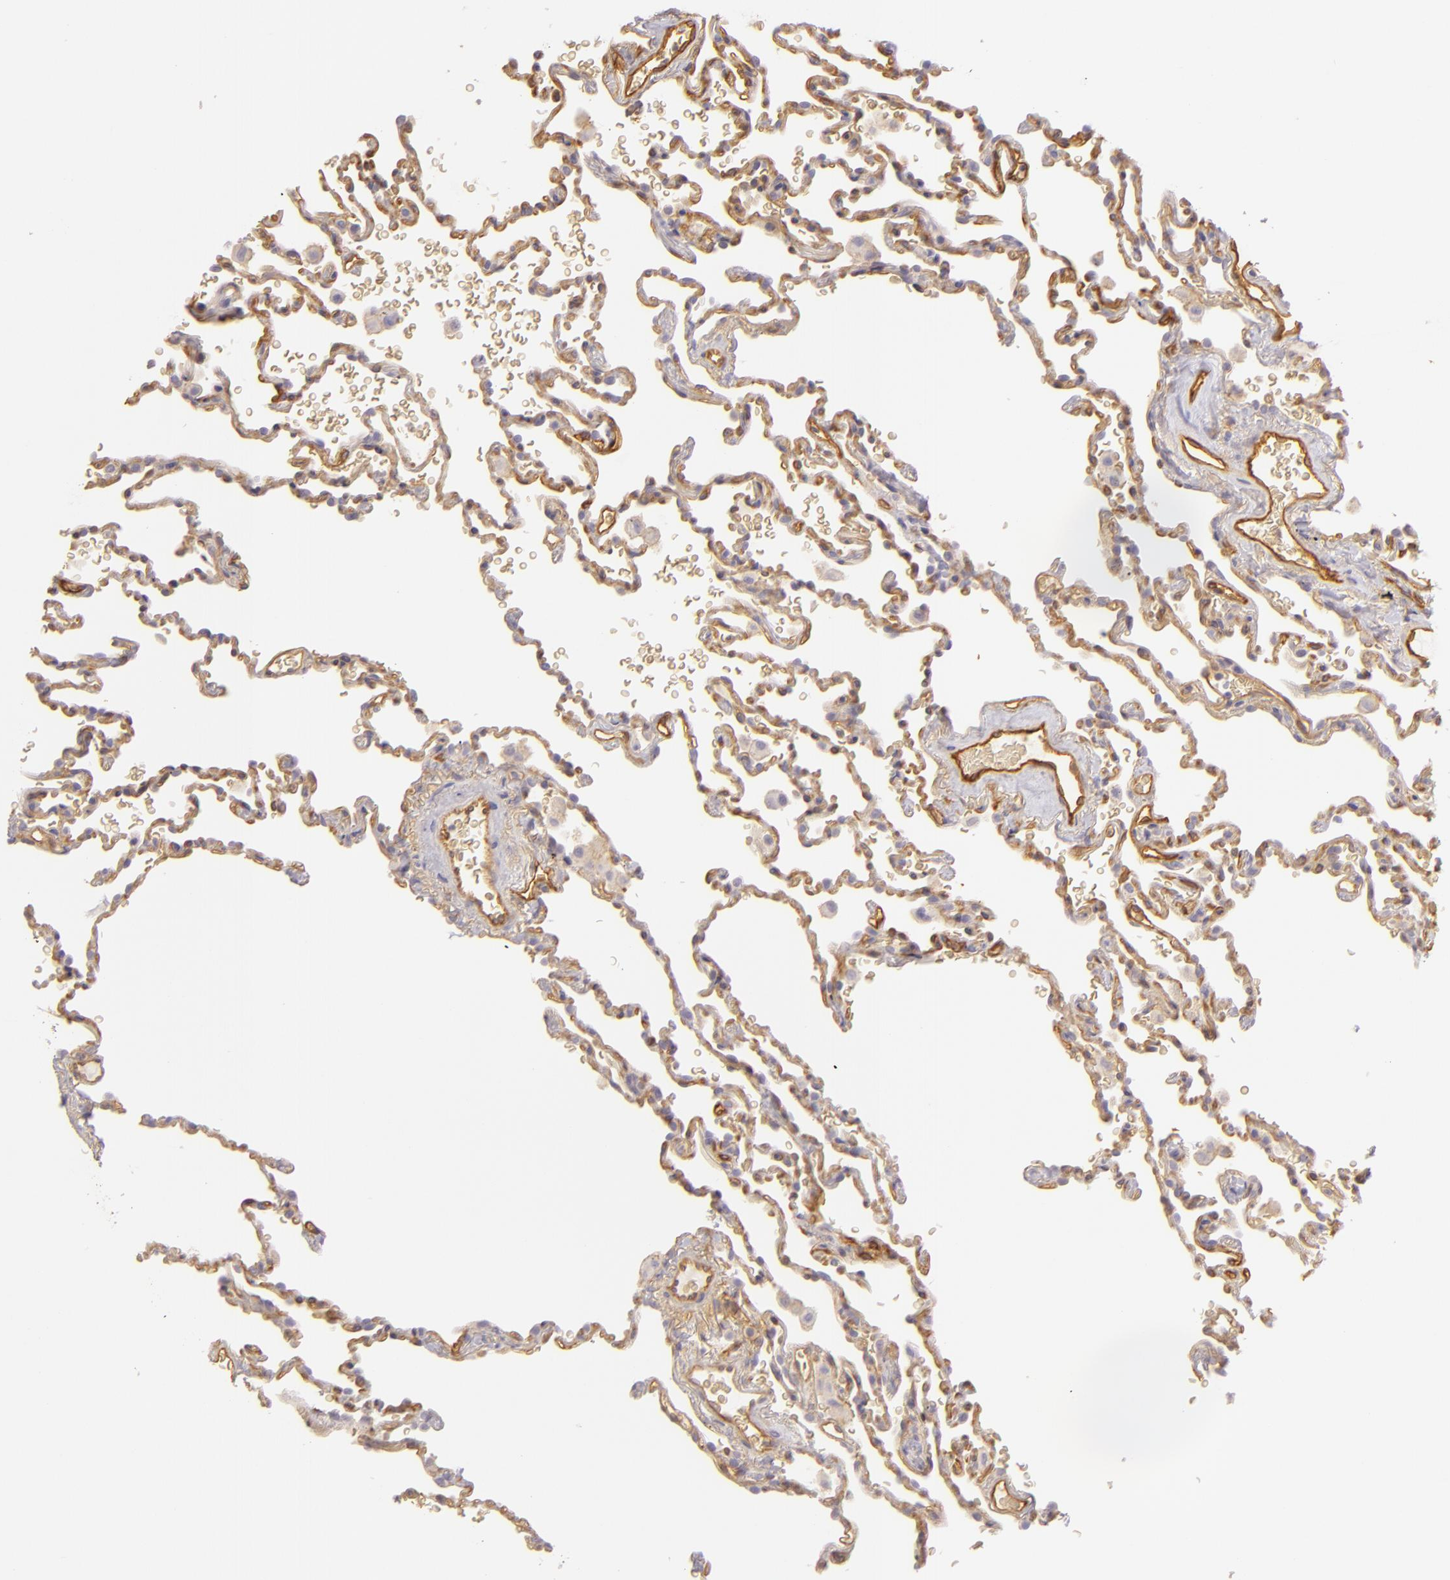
{"staining": {"intensity": "negative", "quantity": "none", "location": "none"}, "tissue": "lung", "cell_type": "Alveolar cells", "image_type": "normal", "snomed": [{"axis": "morphology", "description": "Normal tissue, NOS"}, {"axis": "topography", "description": "Lung"}], "caption": "Micrograph shows no significant protein positivity in alveolar cells of normal lung.", "gene": "CD59", "patient": {"sex": "male", "age": 59}}